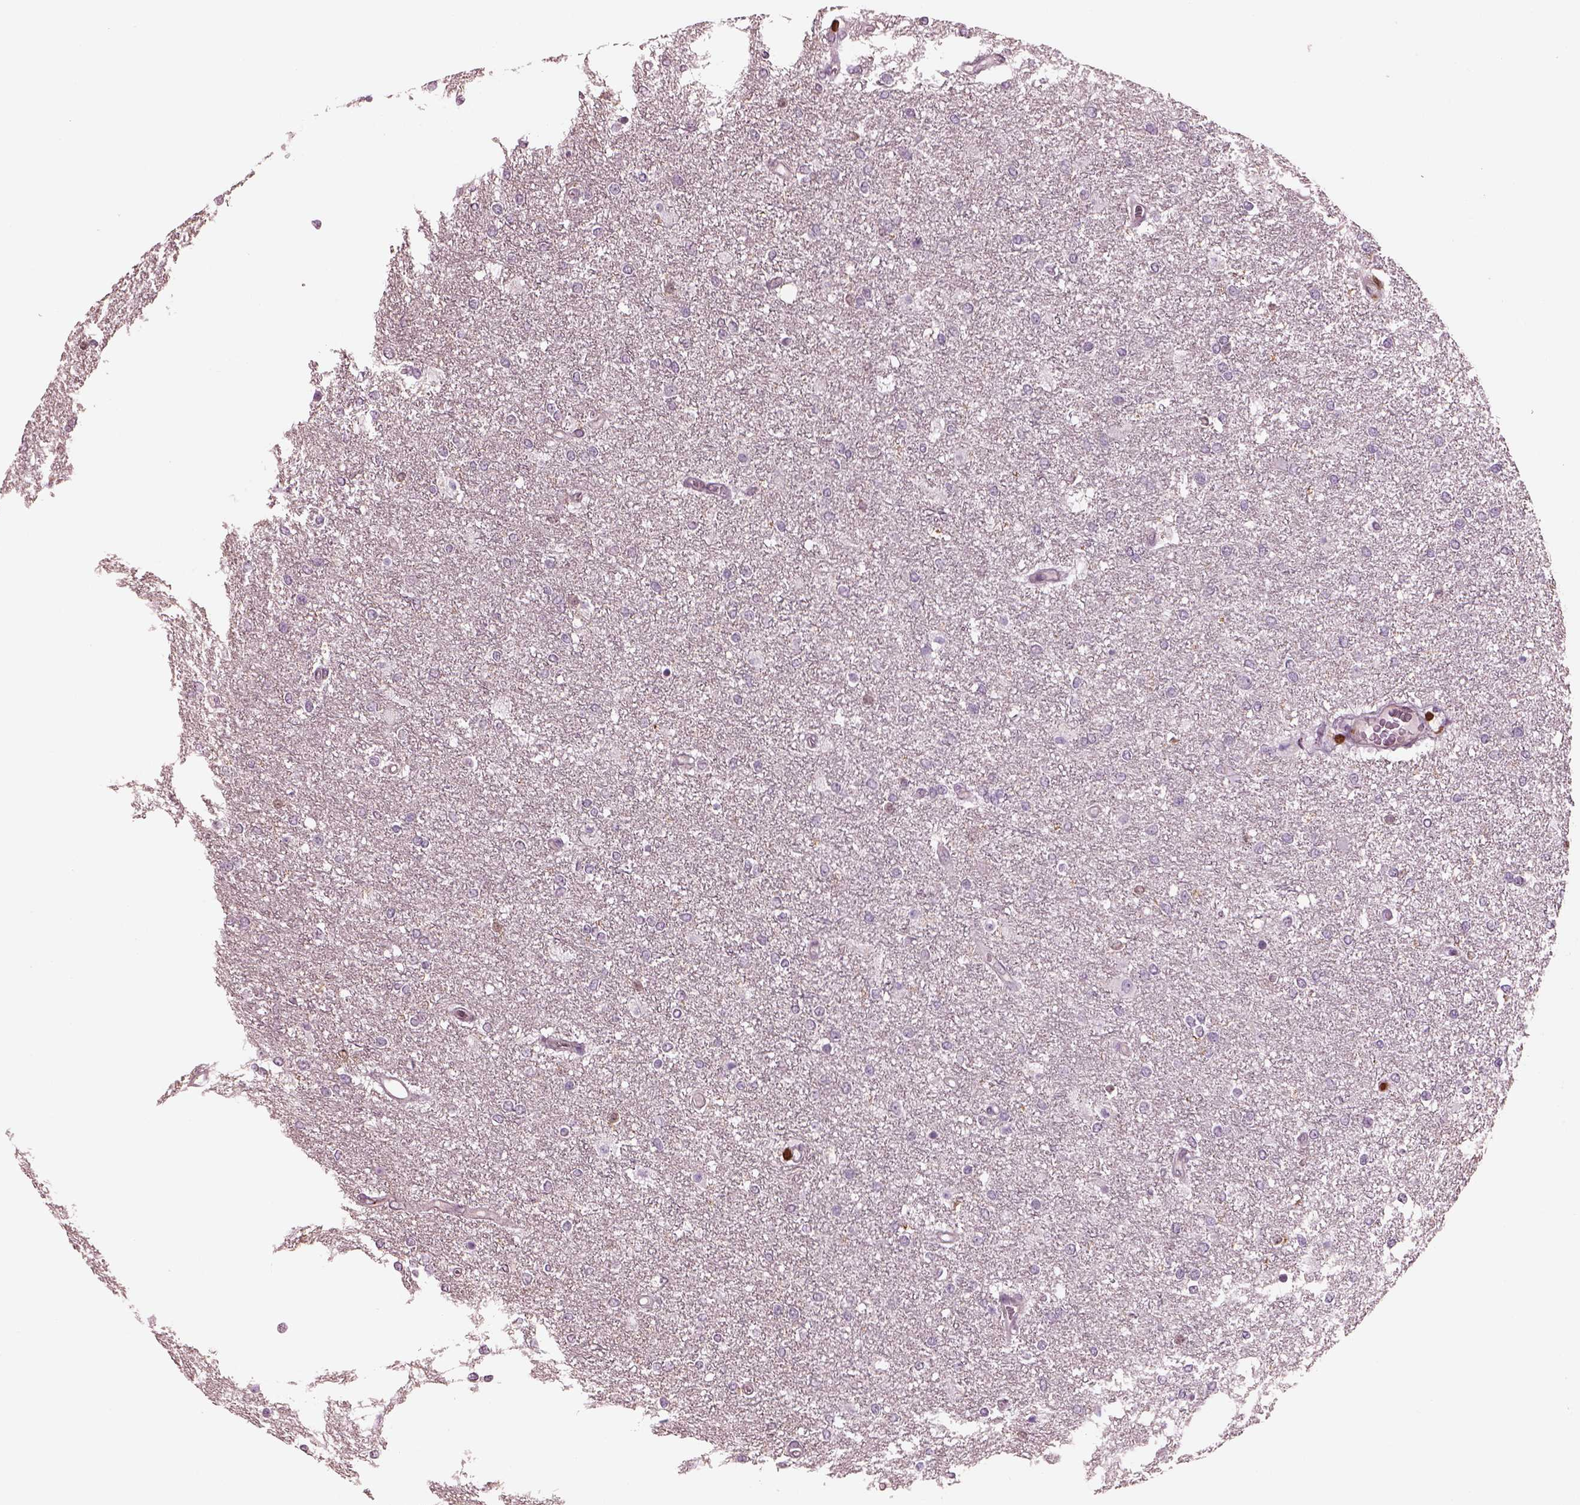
{"staining": {"intensity": "negative", "quantity": "none", "location": "none"}, "tissue": "glioma", "cell_type": "Tumor cells", "image_type": "cancer", "snomed": [{"axis": "morphology", "description": "Glioma, malignant, High grade"}, {"axis": "topography", "description": "Brain"}], "caption": "Tumor cells show no significant protein positivity in glioma. Brightfield microscopy of immunohistochemistry (IHC) stained with DAB (3,3'-diaminobenzidine) (brown) and hematoxylin (blue), captured at high magnification.", "gene": "IL31RA", "patient": {"sex": "female", "age": 61}}